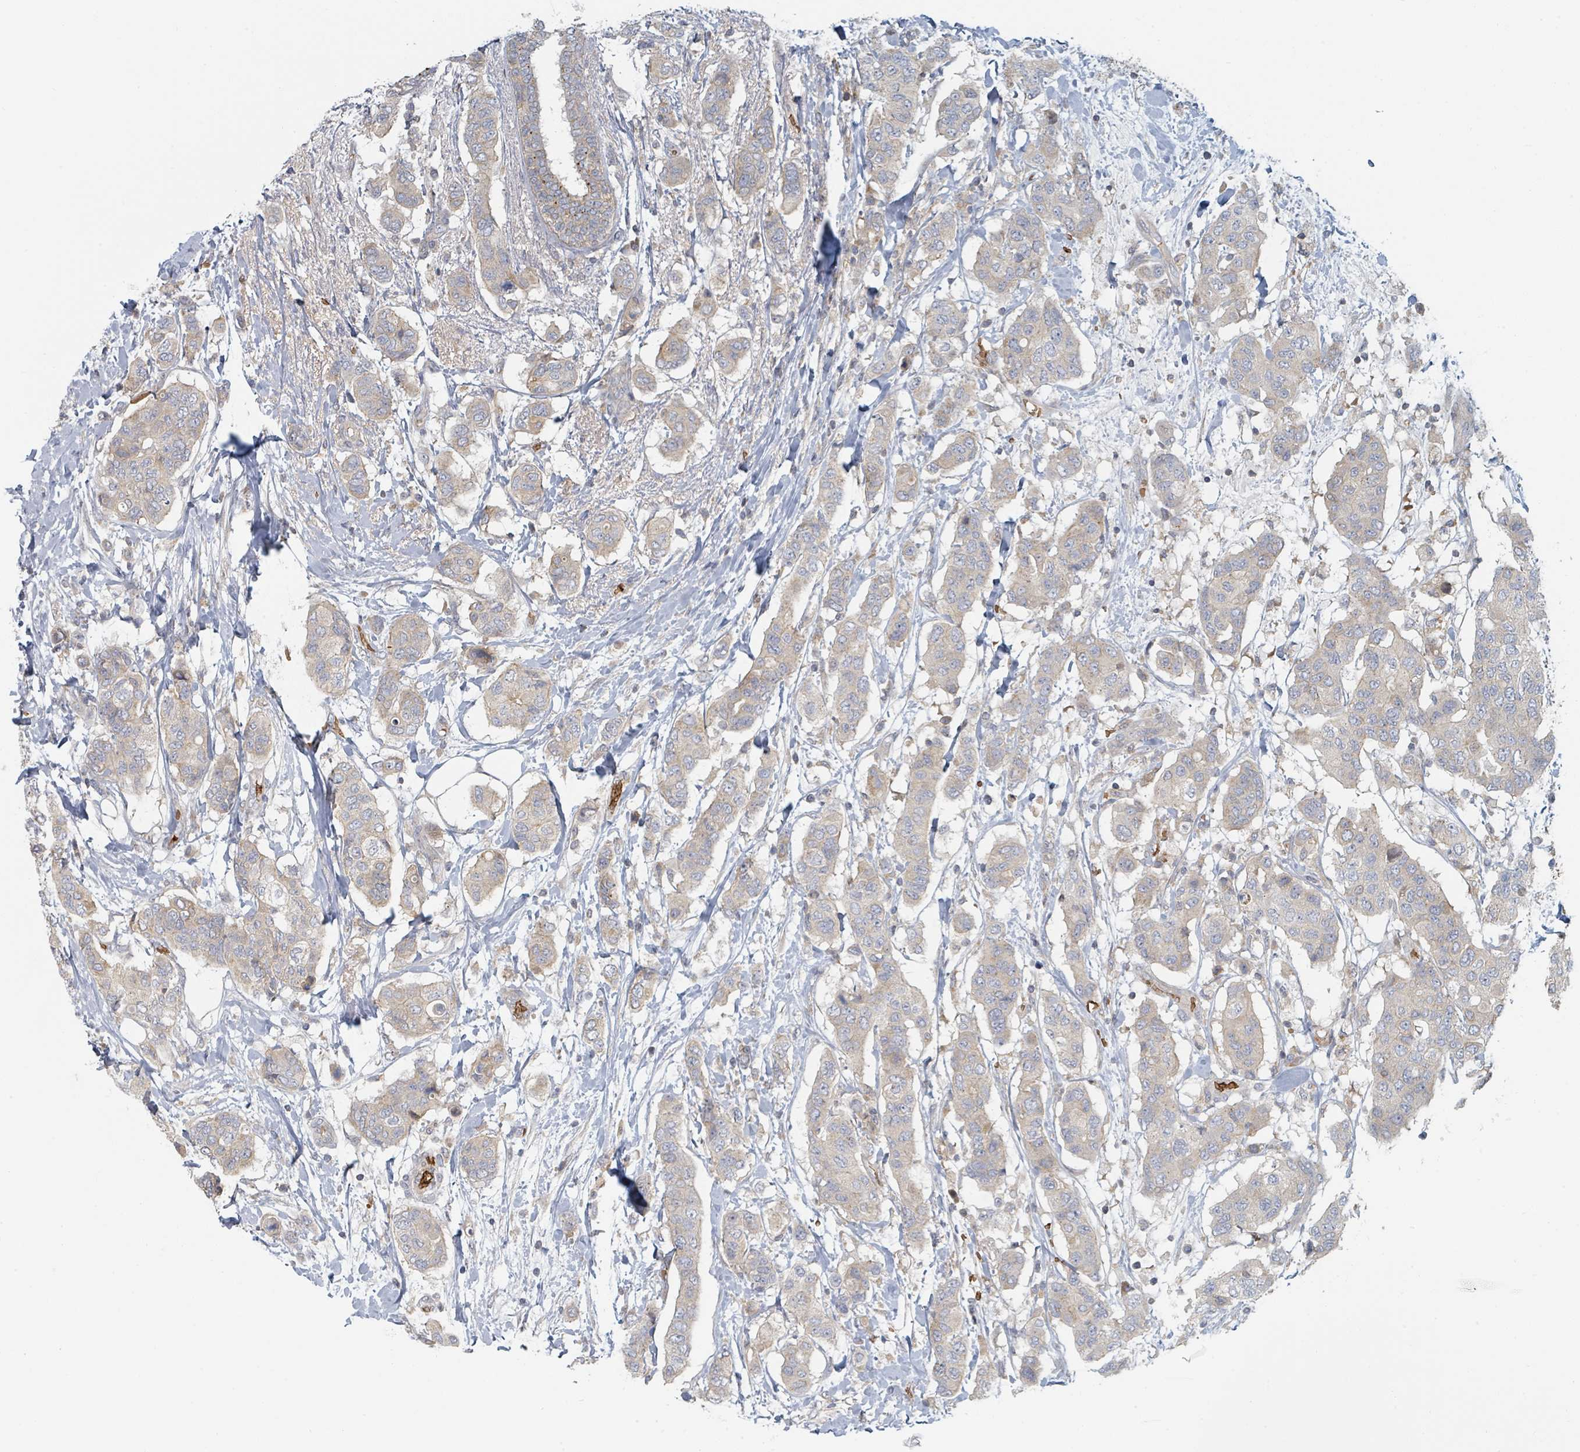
{"staining": {"intensity": "weak", "quantity": "25%-75%", "location": "cytoplasmic/membranous"}, "tissue": "breast cancer", "cell_type": "Tumor cells", "image_type": "cancer", "snomed": [{"axis": "morphology", "description": "Lobular carcinoma"}, {"axis": "topography", "description": "Breast"}], "caption": "Protein analysis of breast cancer tissue exhibits weak cytoplasmic/membranous expression in approximately 25%-75% of tumor cells.", "gene": "TRPC4AP", "patient": {"sex": "female", "age": 51}}